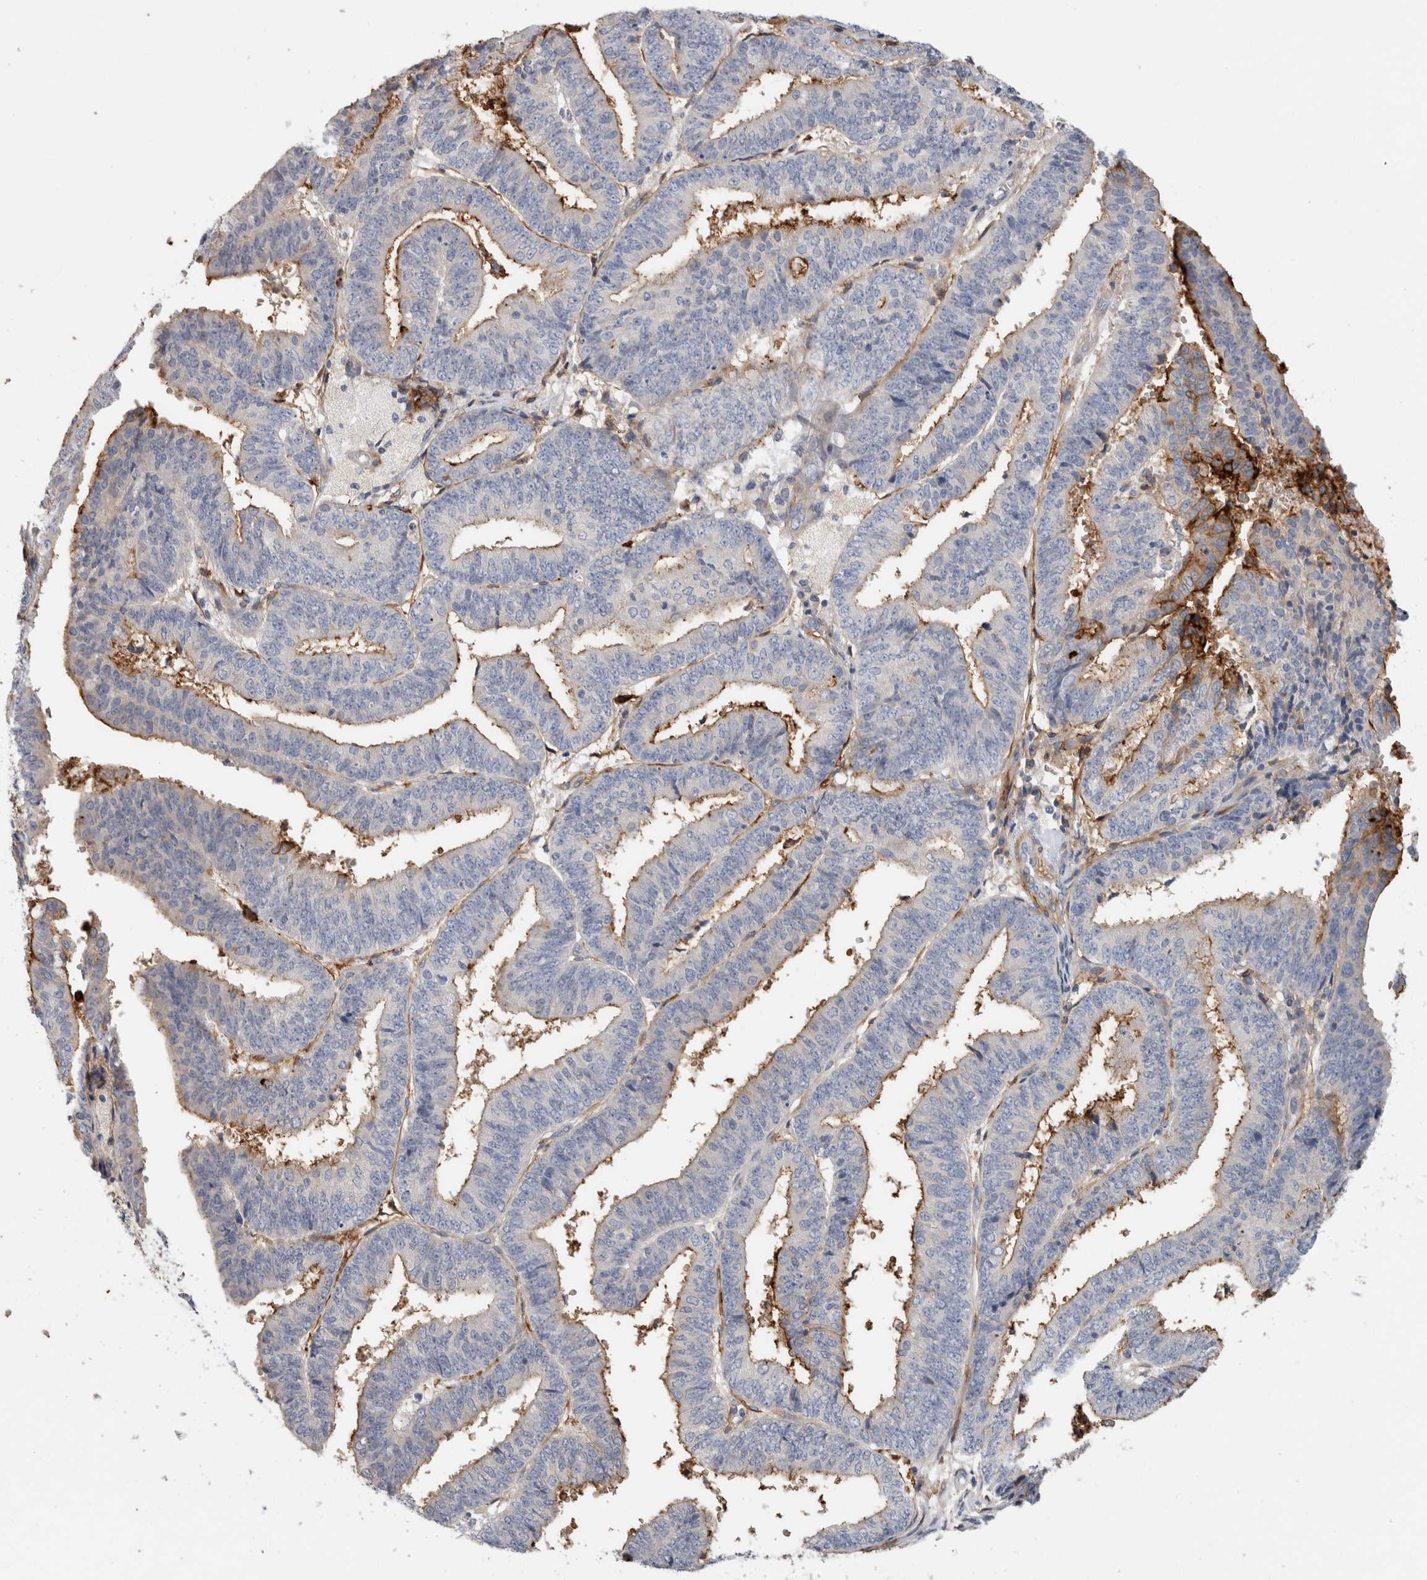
{"staining": {"intensity": "moderate", "quantity": "<25%", "location": "cytoplasmic/membranous"}, "tissue": "endometrial cancer", "cell_type": "Tumor cells", "image_type": "cancer", "snomed": [{"axis": "morphology", "description": "Adenocarcinoma, NOS"}, {"axis": "topography", "description": "Endometrium"}], "caption": "Immunohistochemical staining of endometrial adenocarcinoma reveals moderate cytoplasmic/membranous protein expression in approximately <25% of tumor cells.", "gene": "CD55", "patient": {"sex": "female", "age": 63}}